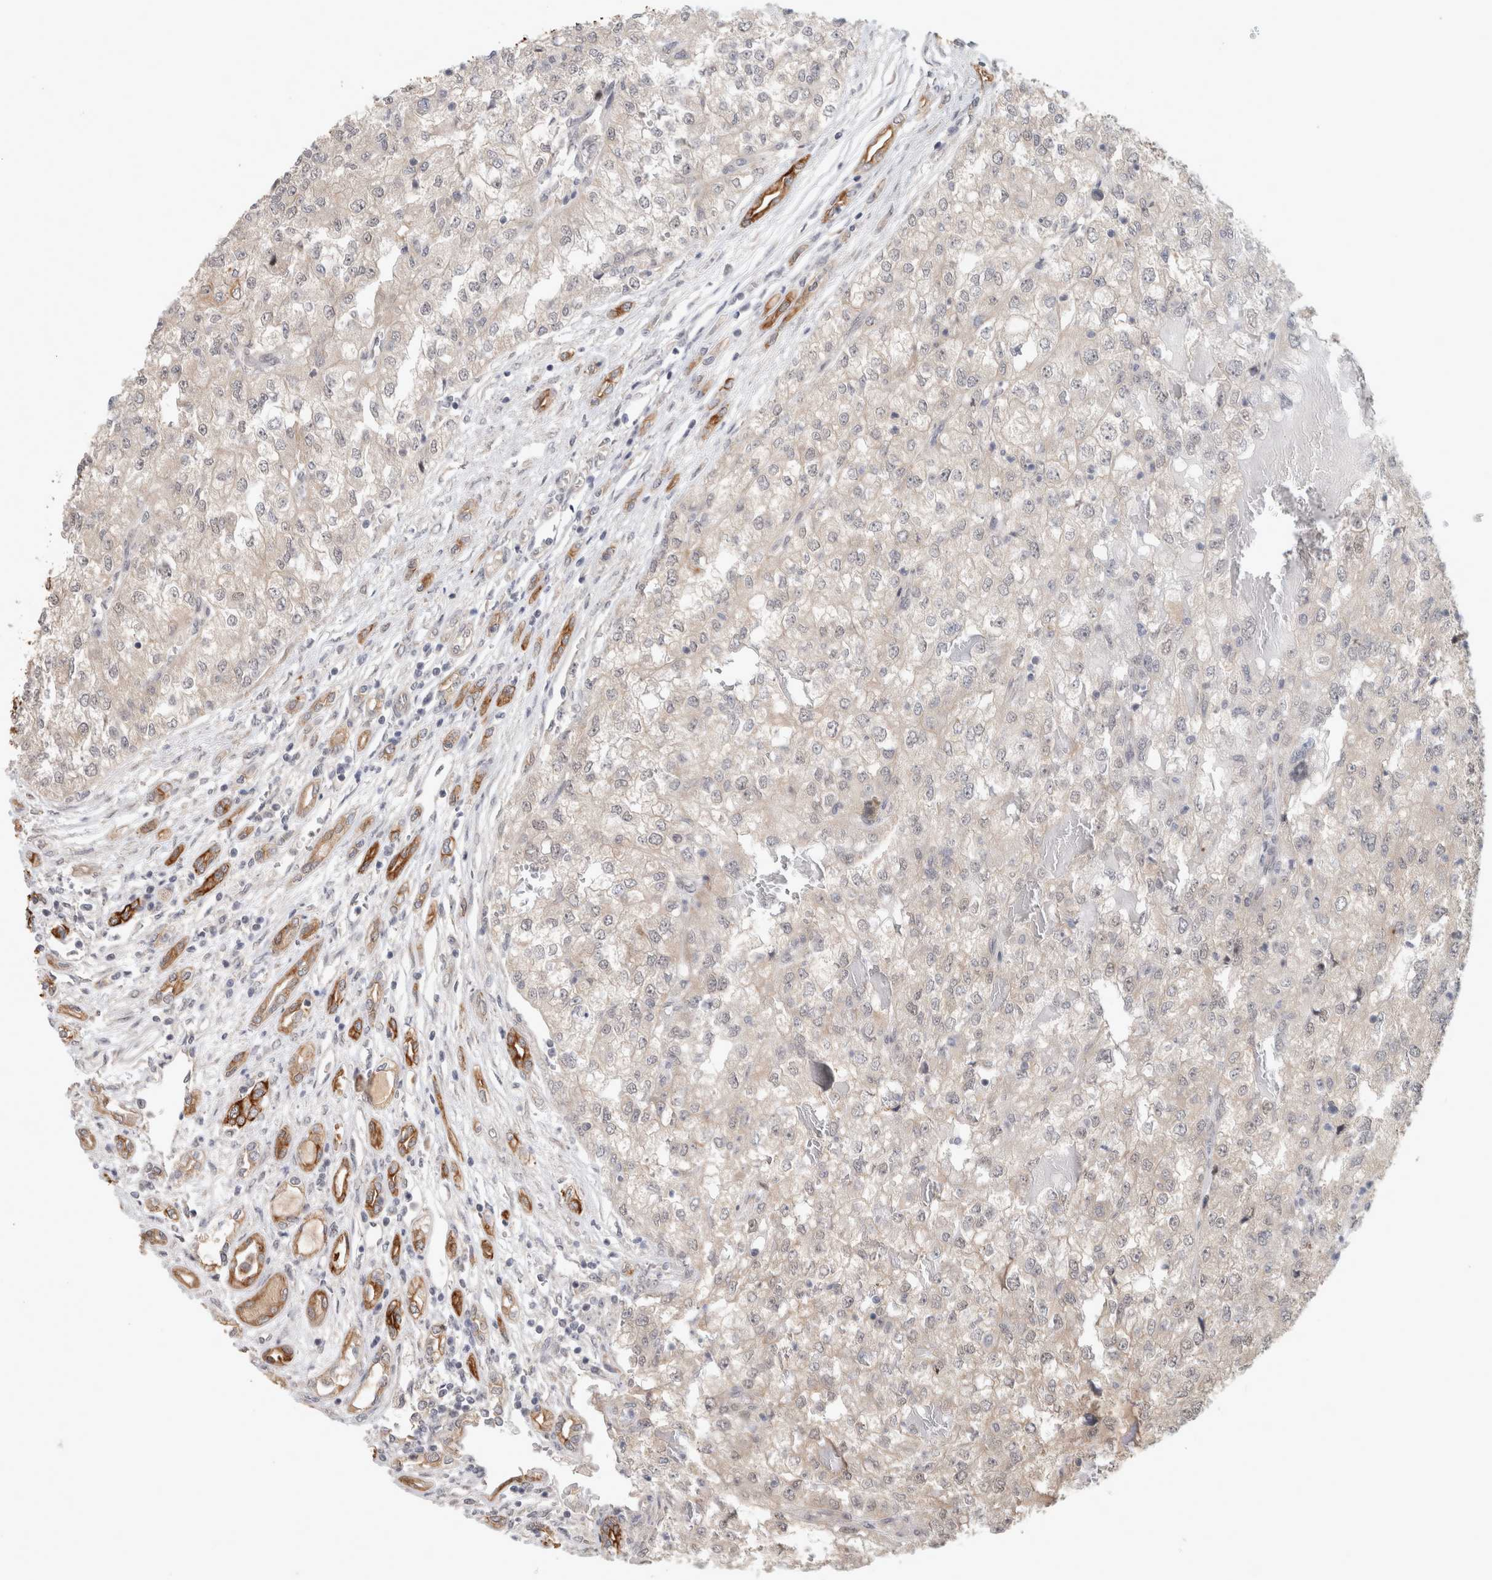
{"staining": {"intensity": "negative", "quantity": "none", "location": "none"}, "tissue": "renal cancer", "cell_type": "Tumor cells", "image_type": "cancer", "snomed": [{"axis": "morphology", "description": "Adenocarcinoma, NOS"}, {"axis": "topography", "description": "Kidney"}], "caption": "A histopathology image of human renal adenocarcinoma is negative for staining in tumor cells. Brightfield microscopy of IHC stained with DAB (3,3'-diaminobenzidine) (brown) and hematoxylin (blue), captured at high magnification.", "gene": "CRISPLD1", "patient": {"sex": "female", "age": 54}}